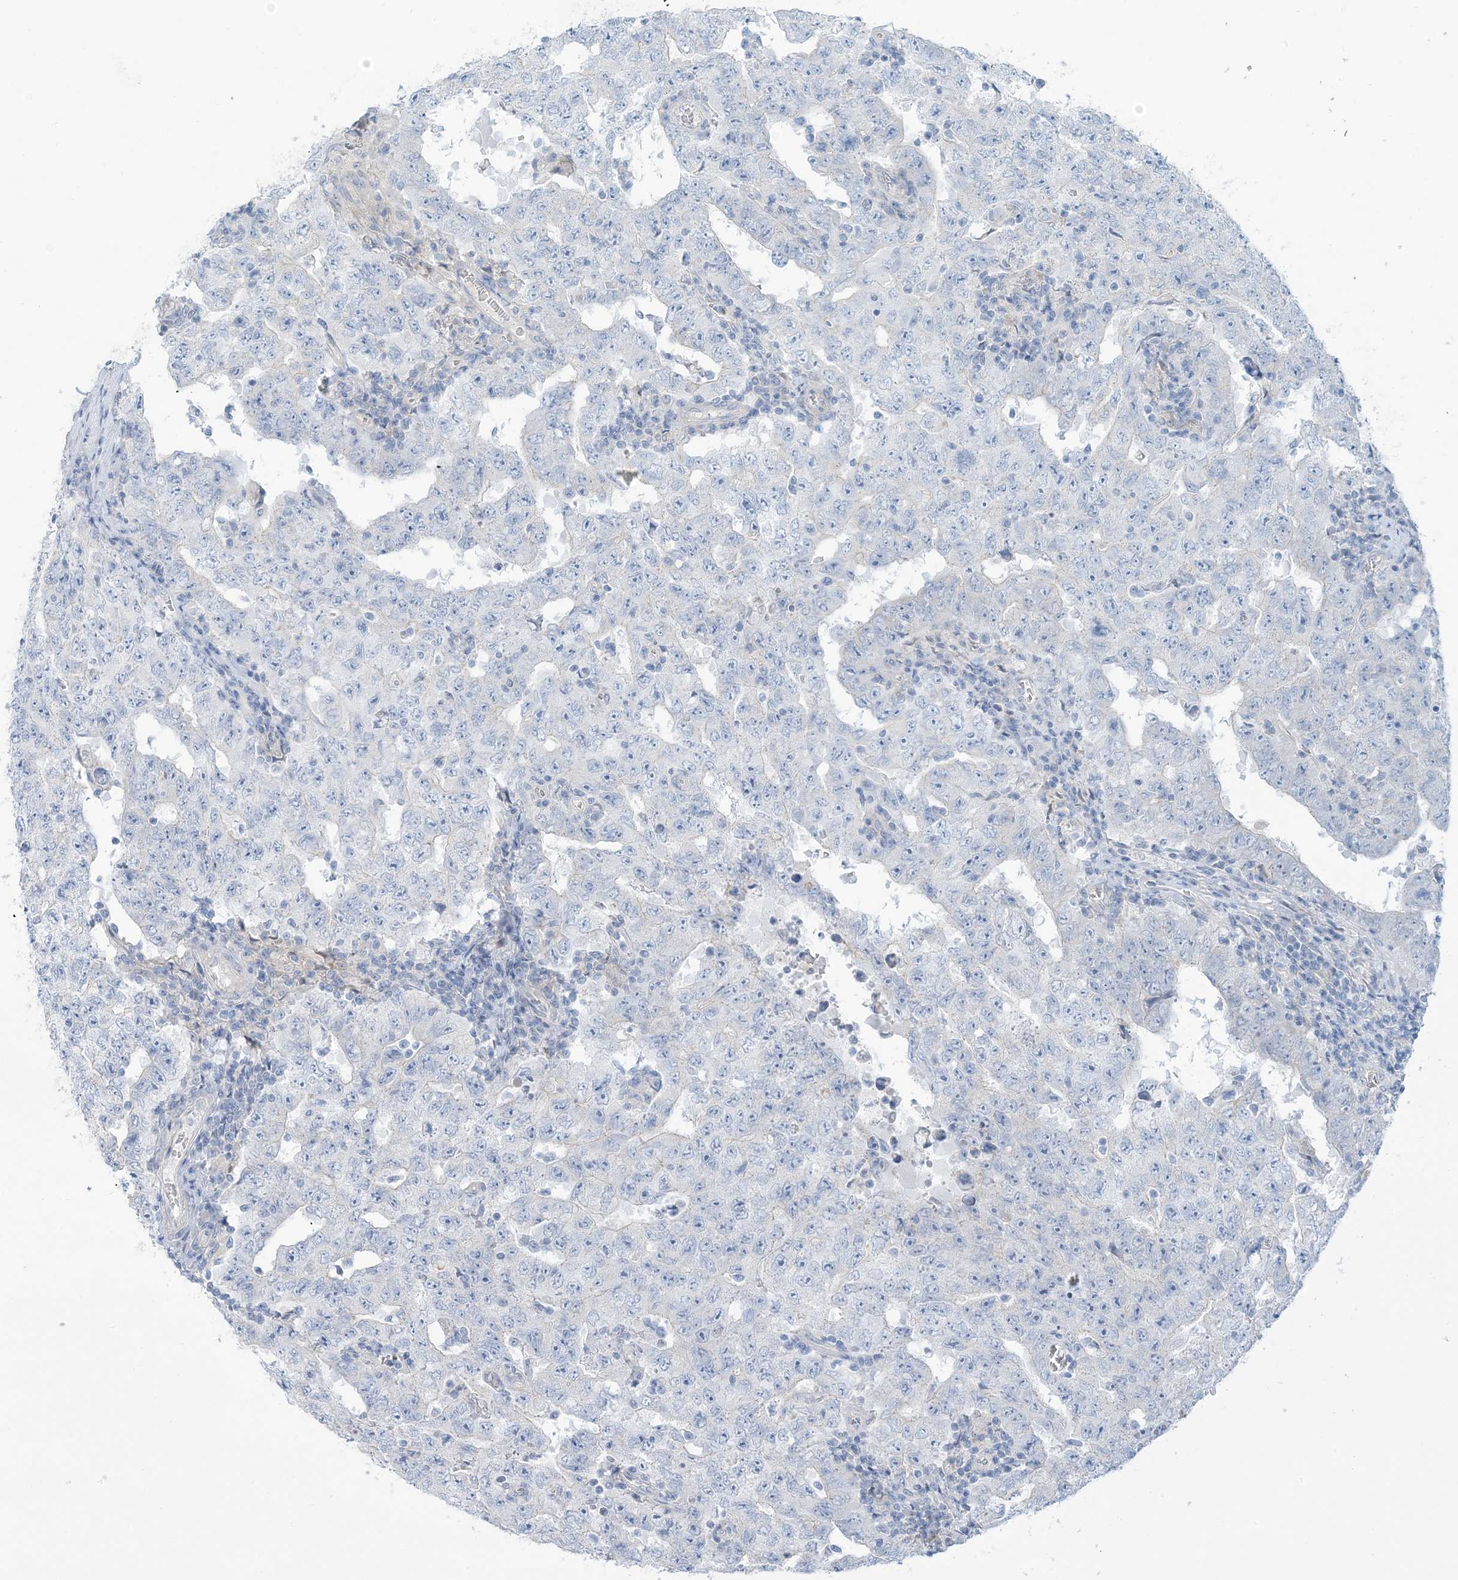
{"staining": {"intensity": "negative", "quantity": "none", "location": "none"}, "tissue": "testis cancer", "cell_type": "Tumor cells", "image_type": "cancer", "snomed": [{"axis": "morphology", "description": "Carcinoma, Embryonal, NOS"}, {"axis": "topography", "description": "Testis"}], "caption": "The photomicrograph exhibits no significant positivity in tumor cells of embryonal carcinoma (testis).", "gene": "MTHFD2L", "patient": {"sex": "male", "age": 26}}